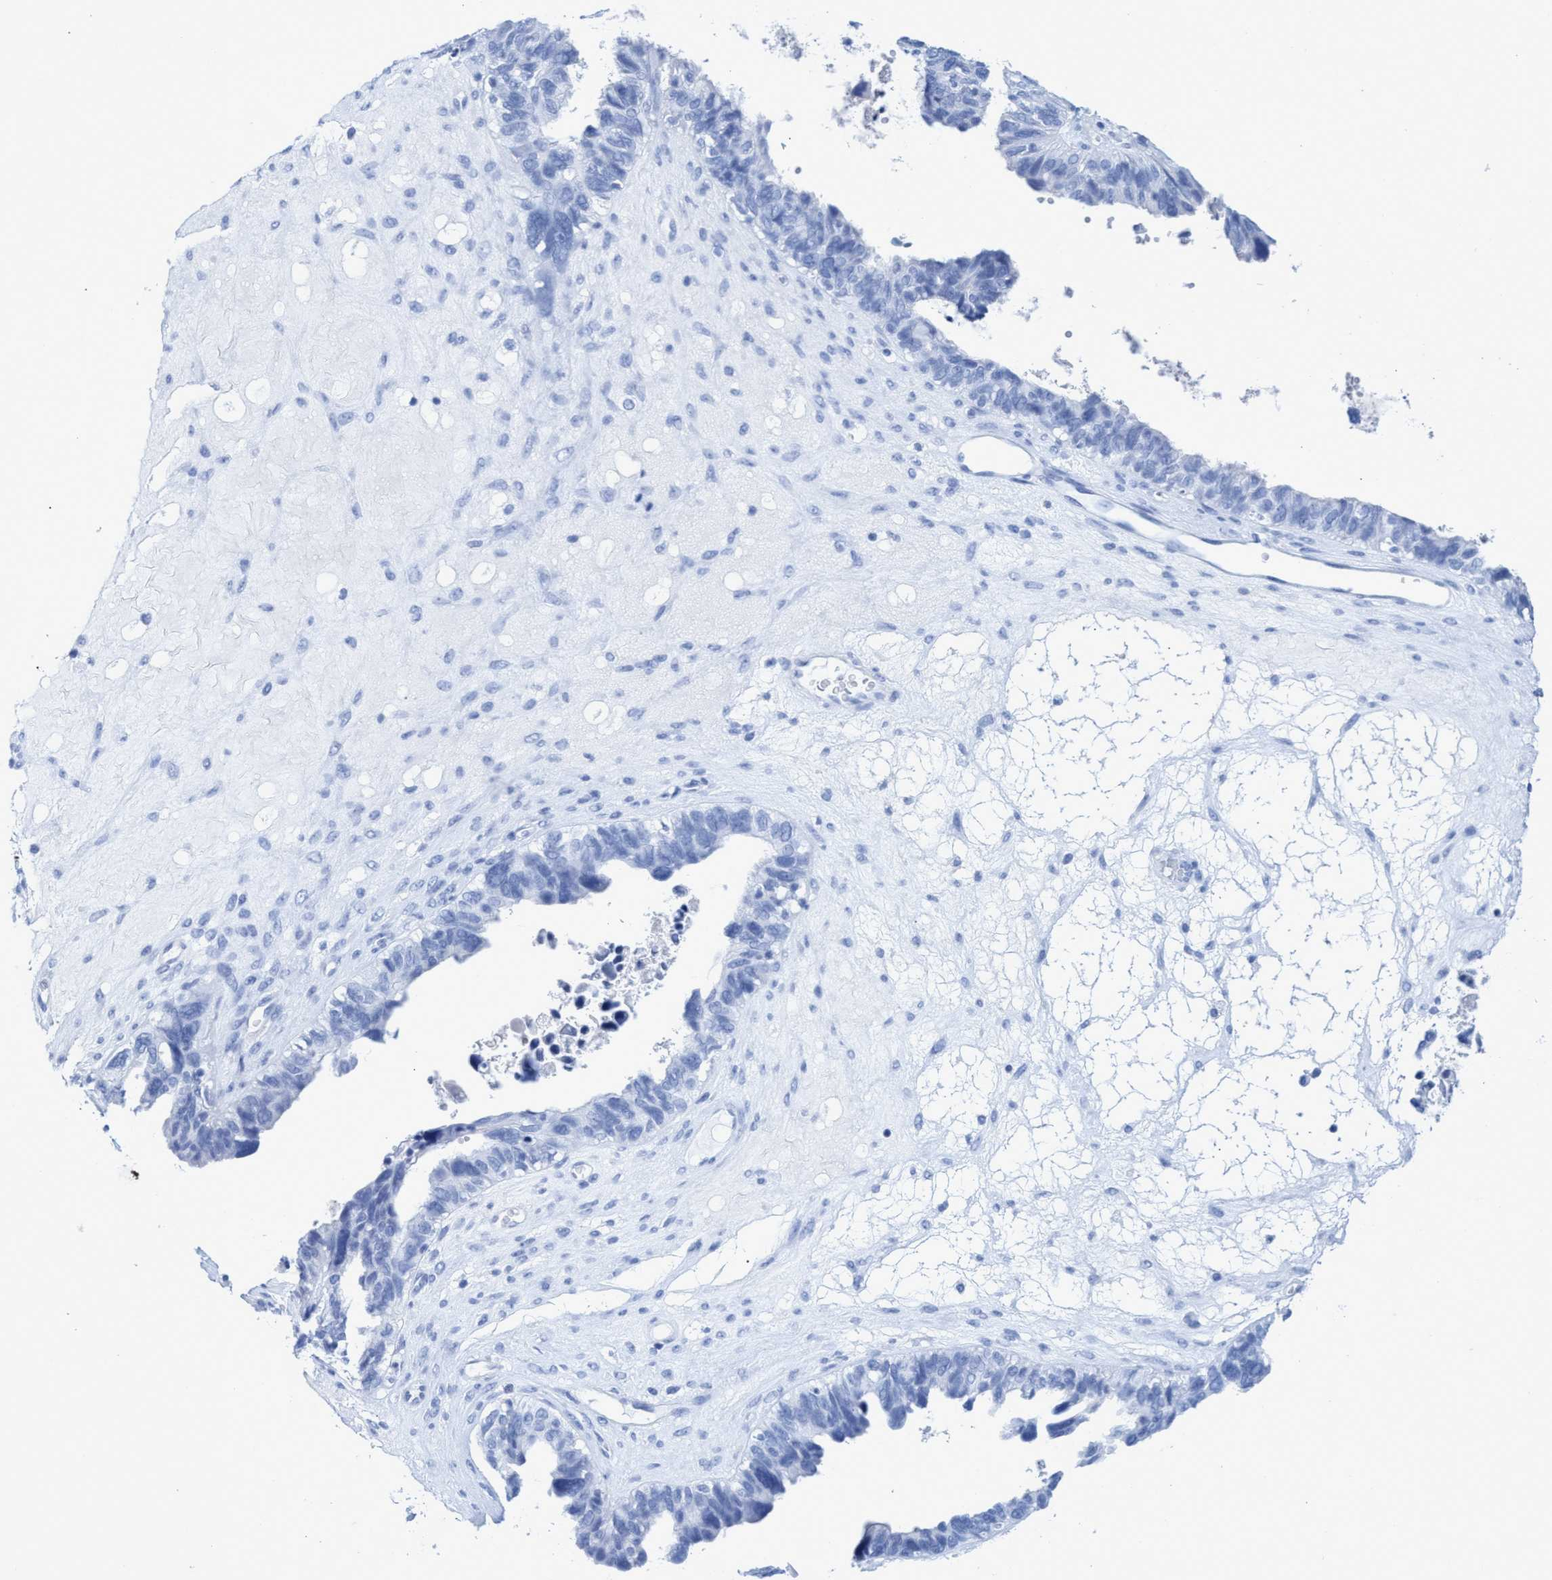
{"staining": {"intensity": "negative", "quantity": "none", "location": "none"}, "tissue": "ovarian cancer", "cell_type": "Tumor cells", "image_type": "cancer", "snomed": [{"axis": "morphology", "description": "Cystadenocarcinoma, serous, NOS"}, {"axis": "topography", "description": "Ovary"}], "caption": "This is an immunohistochemistry (IHC) photomicrograph of human serous cystadenocarcinoma (ovarian). There is no expression in tumor cells.", "gene": "INSL6", "patient": {"sex": "female", "age": 79}}